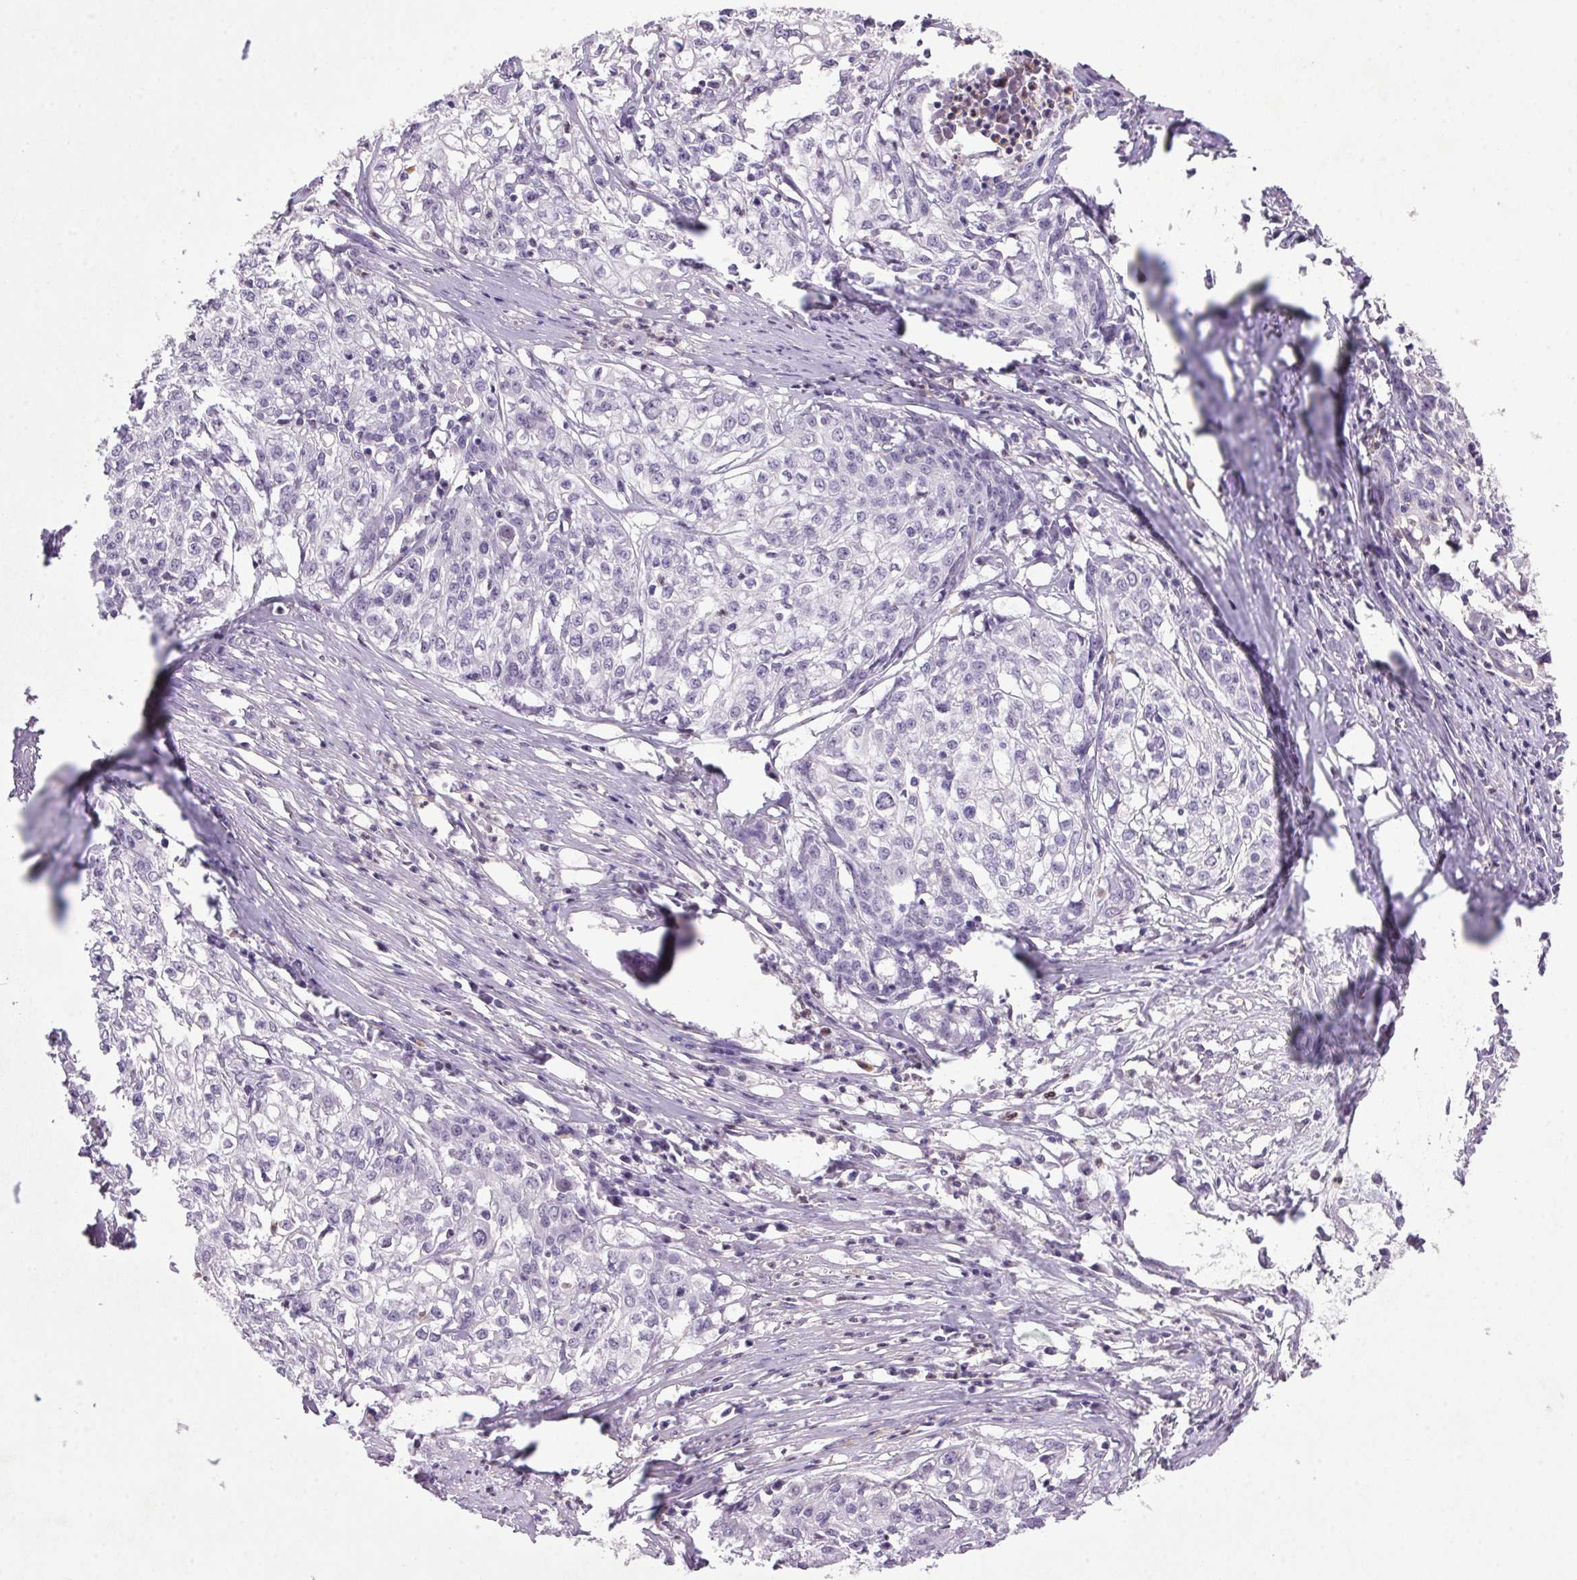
{"staining": {"intensity": "negative", "quantity": "none", "location": "none"}, "tissue": "cervical cancer", "cell_type": "Tumor cells", "image_type": "cancer", "snomed": [{"axis": "morphology", "description": "Squamous cell carcinoma, NOS"}, {"axis": "topography", "description": "Cervix"}], "caption": "Immunohistochemistry photomicrograph of human cervical squamous cell carcinoma stained for a protein (brown), which demonstrates no expression in tumor cells. (DAB immunohistochemistry, high magnification).", "gene": "TRDN", "patient": {"sex": "female", "age": 39}}